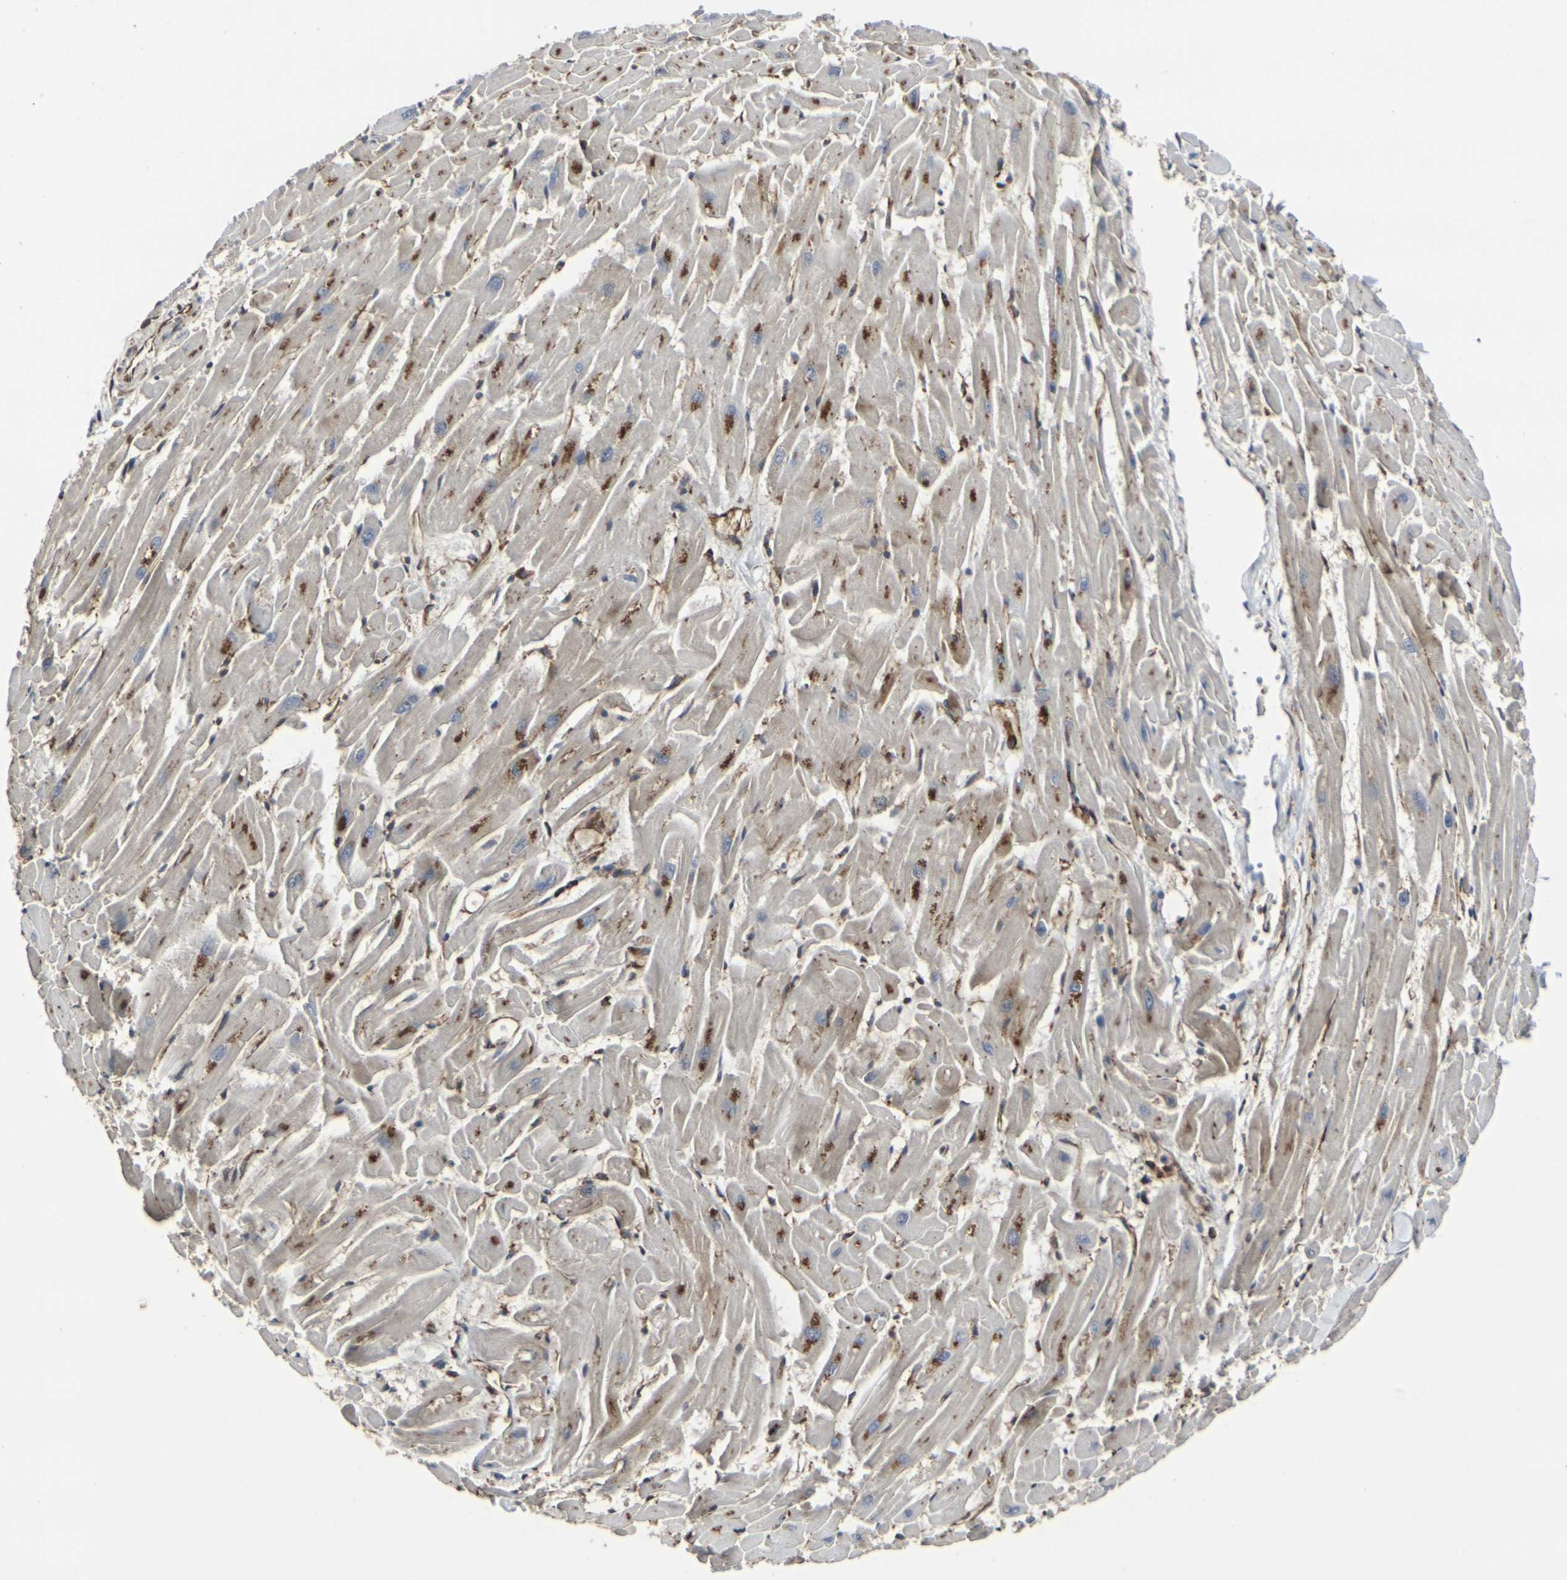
{"staining": {"intensity": "moderate", "quantity": ">75%", "location": "cytoplasmic/membranous"}, "tissue": "heart muscle", "cell_type": "Cardiomyocytes", "image_type": "normal", "snomed": [{"axis": "morphology", "description": "Normal tissue, NOS"}, {"axis": "topography", "description": "Heart"}], "caption": "Immunohistochemical staining of benign human heart muscle shows >75% levels of moderate cytoplasmic/membranous protein positivity in approximately >75% of cardiomyocytes. The protein of interest is shown in brown color, while the nuclei are stained blue.", "gene": "MARCHF2", "patient": {"sex": "female", "age": 19}}